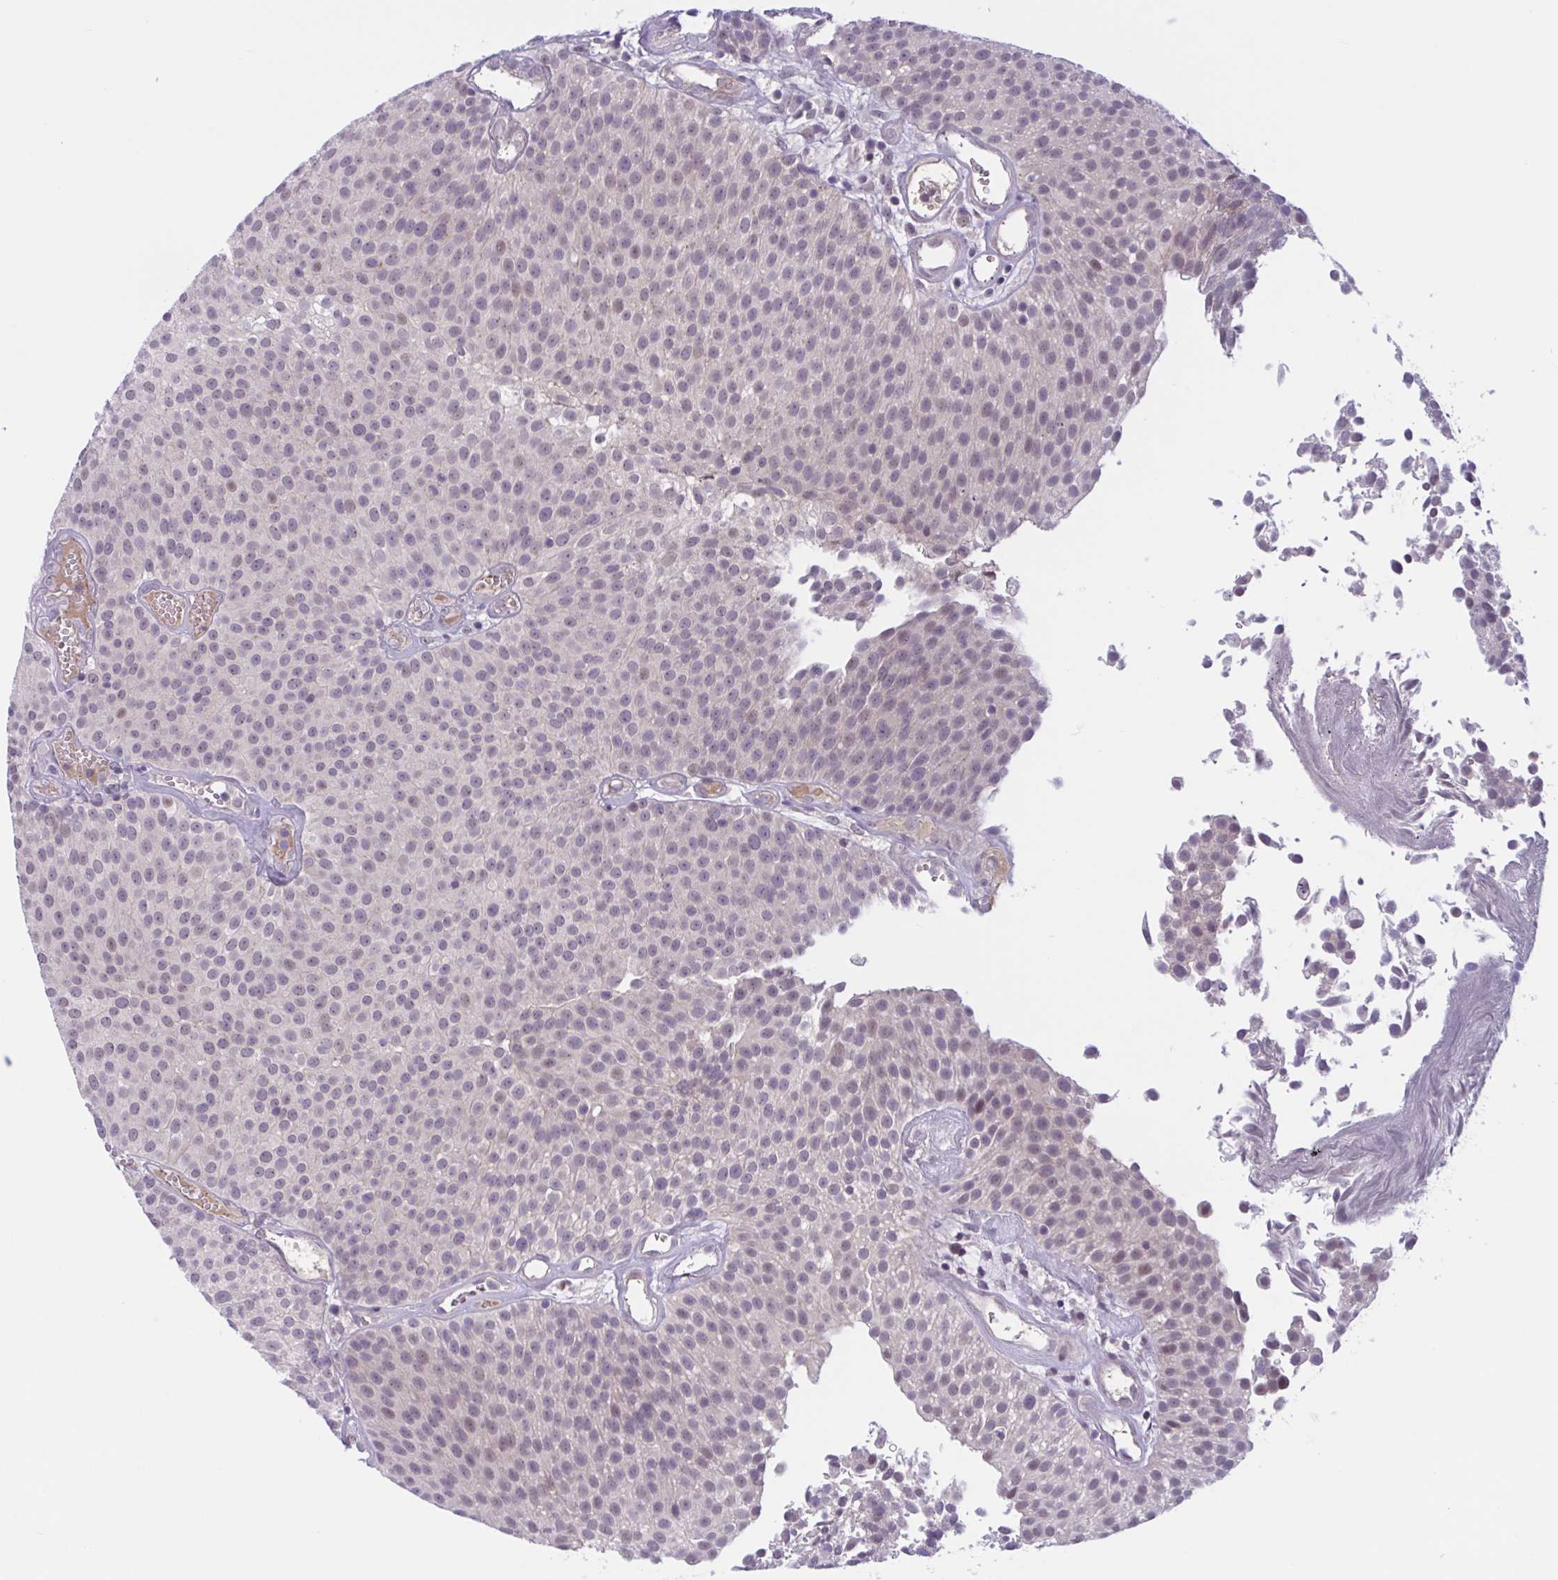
{"staining": {"intensity": "negative", "quantity": "none", "location": "none"}, "tissue": "urothelial cancer", "cell_type": "Tumor cells", "image_type": "cancer", "snomed": [{"axis": "morphology", "description": "Urothelial carcinoma, Low grade"}, {"axis": "topography", "description": "Urinary bladder"}], "caption": "Photomicrograph shows no protein staining in tumor cells of urothelial cancer tissue.", "gene": "TTC7B", "patient": {"sex": "female", "age": 79}}